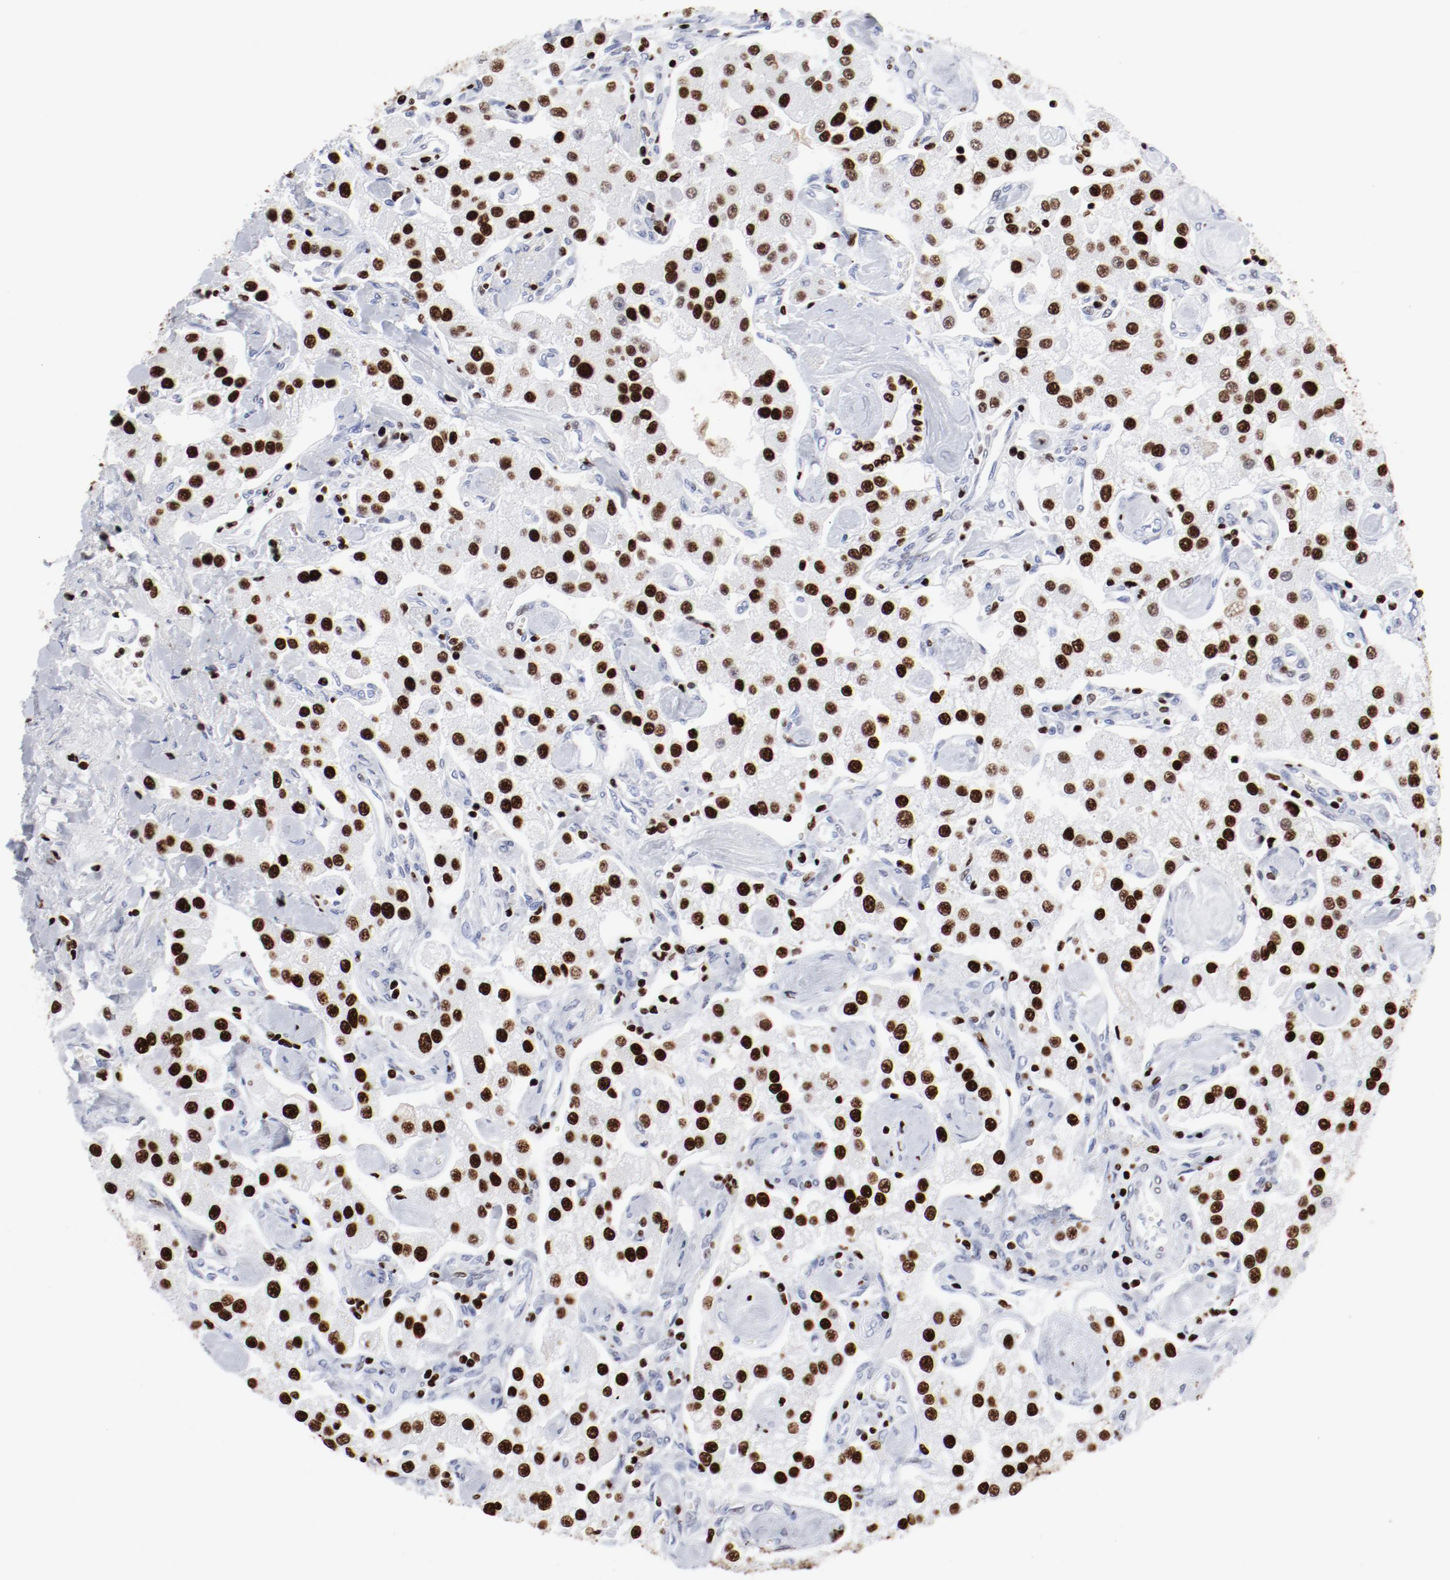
{"staining": {"intensity": "strong", "quantity": ">75%", "location": "nuclear"}, "tissue": "carcinoid", "cell_type": "Tumor cells", "image_type": "cancer", "snomed": [{"axis": "morphology", "description": "Carcinoid, malignant, NOS"}, {"axis": "topography", "description": "Pancreas"}], "caption": "Strong nuclear staining for a protein is seen in approximately >75% of tumor cells of carcinoid (malignant) using IHC.", "gene": "SMARCC2", "patient": {"sex": "male", "age": 41}}